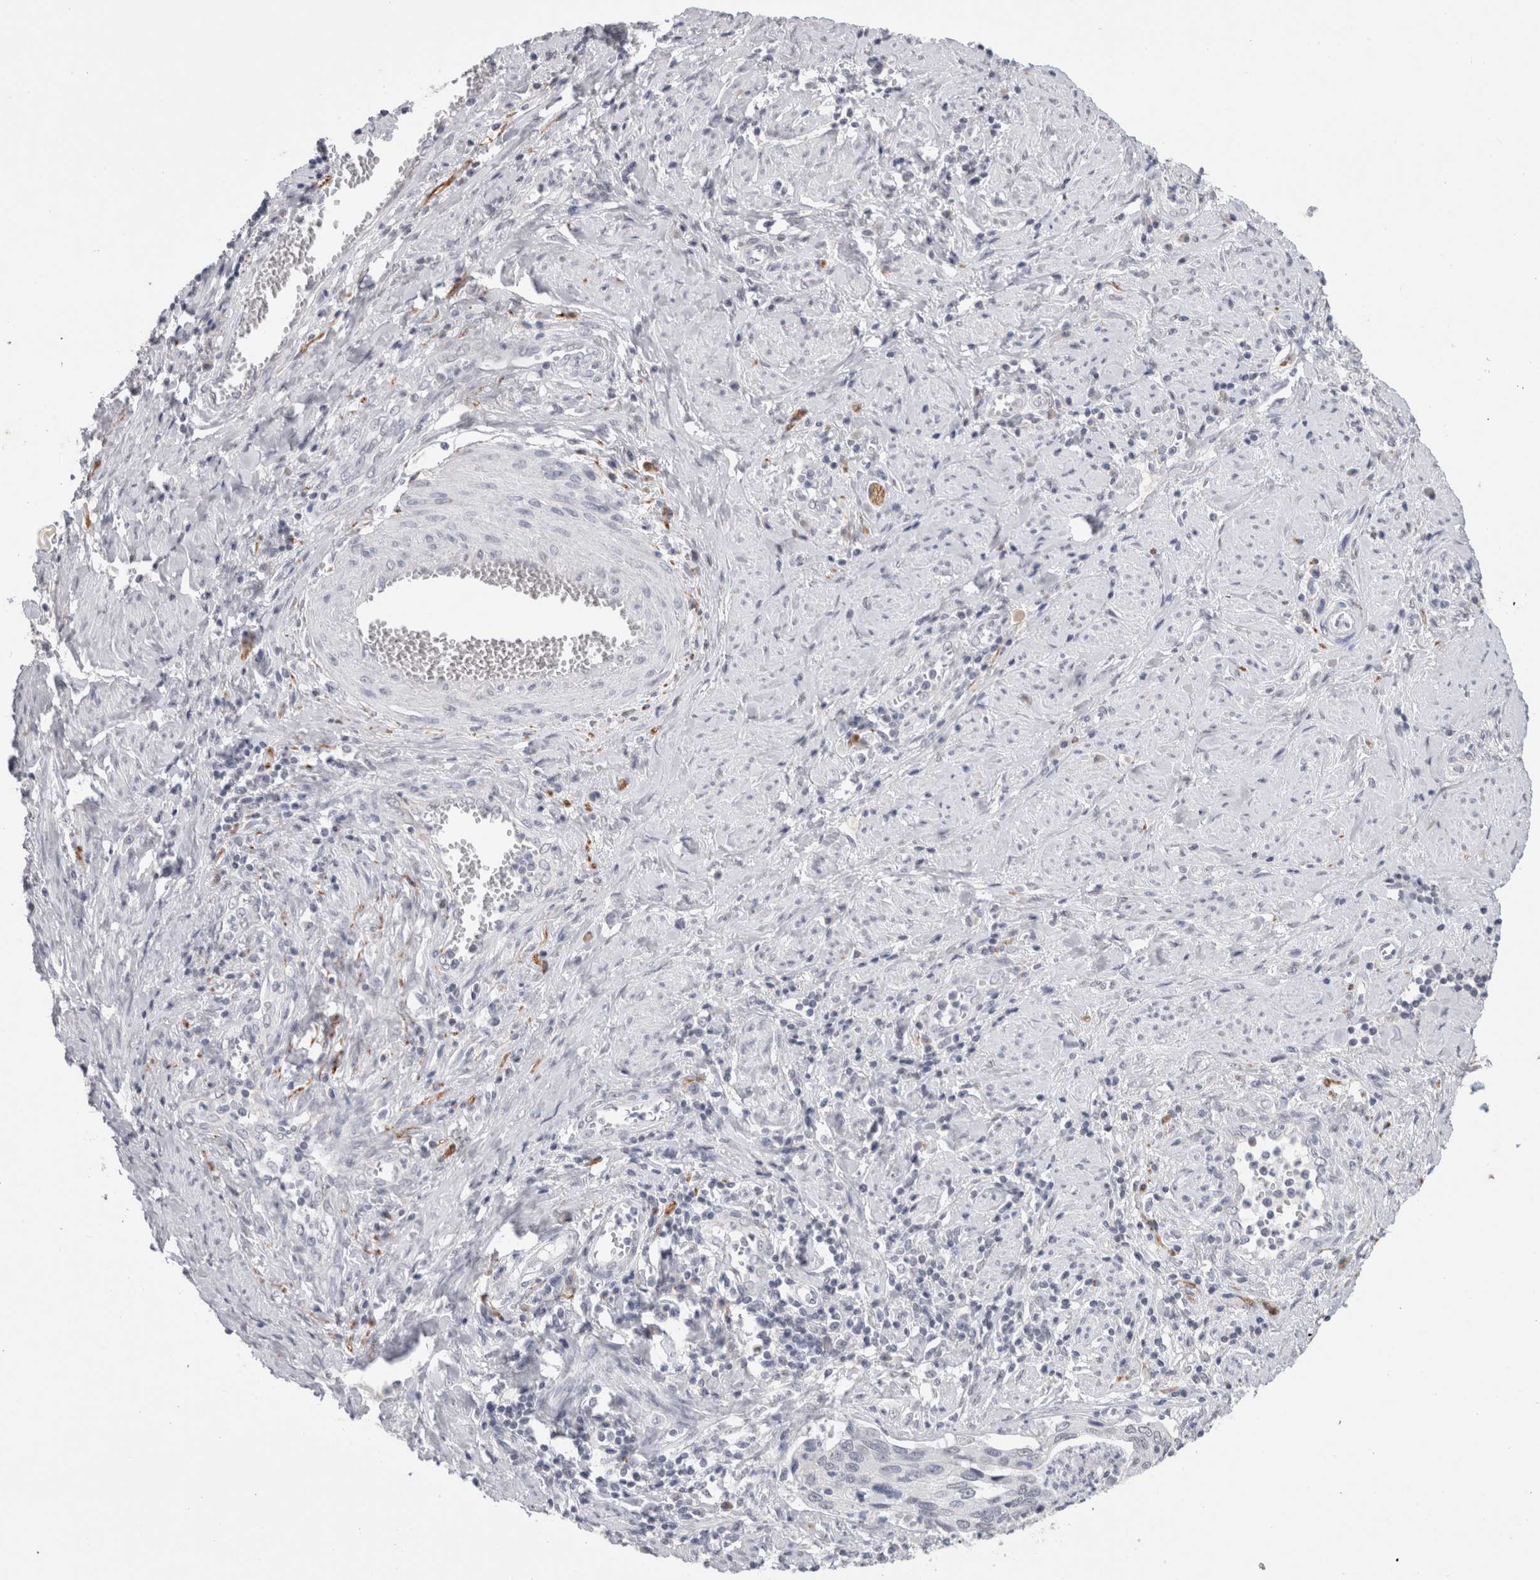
{"staining": {"intensity": "negative", "quantity": "none", "location": "none"}, "tissue": "cervical cancer", "cell_type": "Tumor cells", "image_type": "cancer", "snomed": [{"axis": "morphology", "description": "Squamous cell carcinoma, NOS"}, {"axis": "topography", "description": "Cervix"}], "caption": "IHC of cervical cancer shows no positivity in tumor cells. (IHC, brightfield microscopy, high magnification).", "gene": "CADM3", "patient": {"sex": "female", "age": 53}}